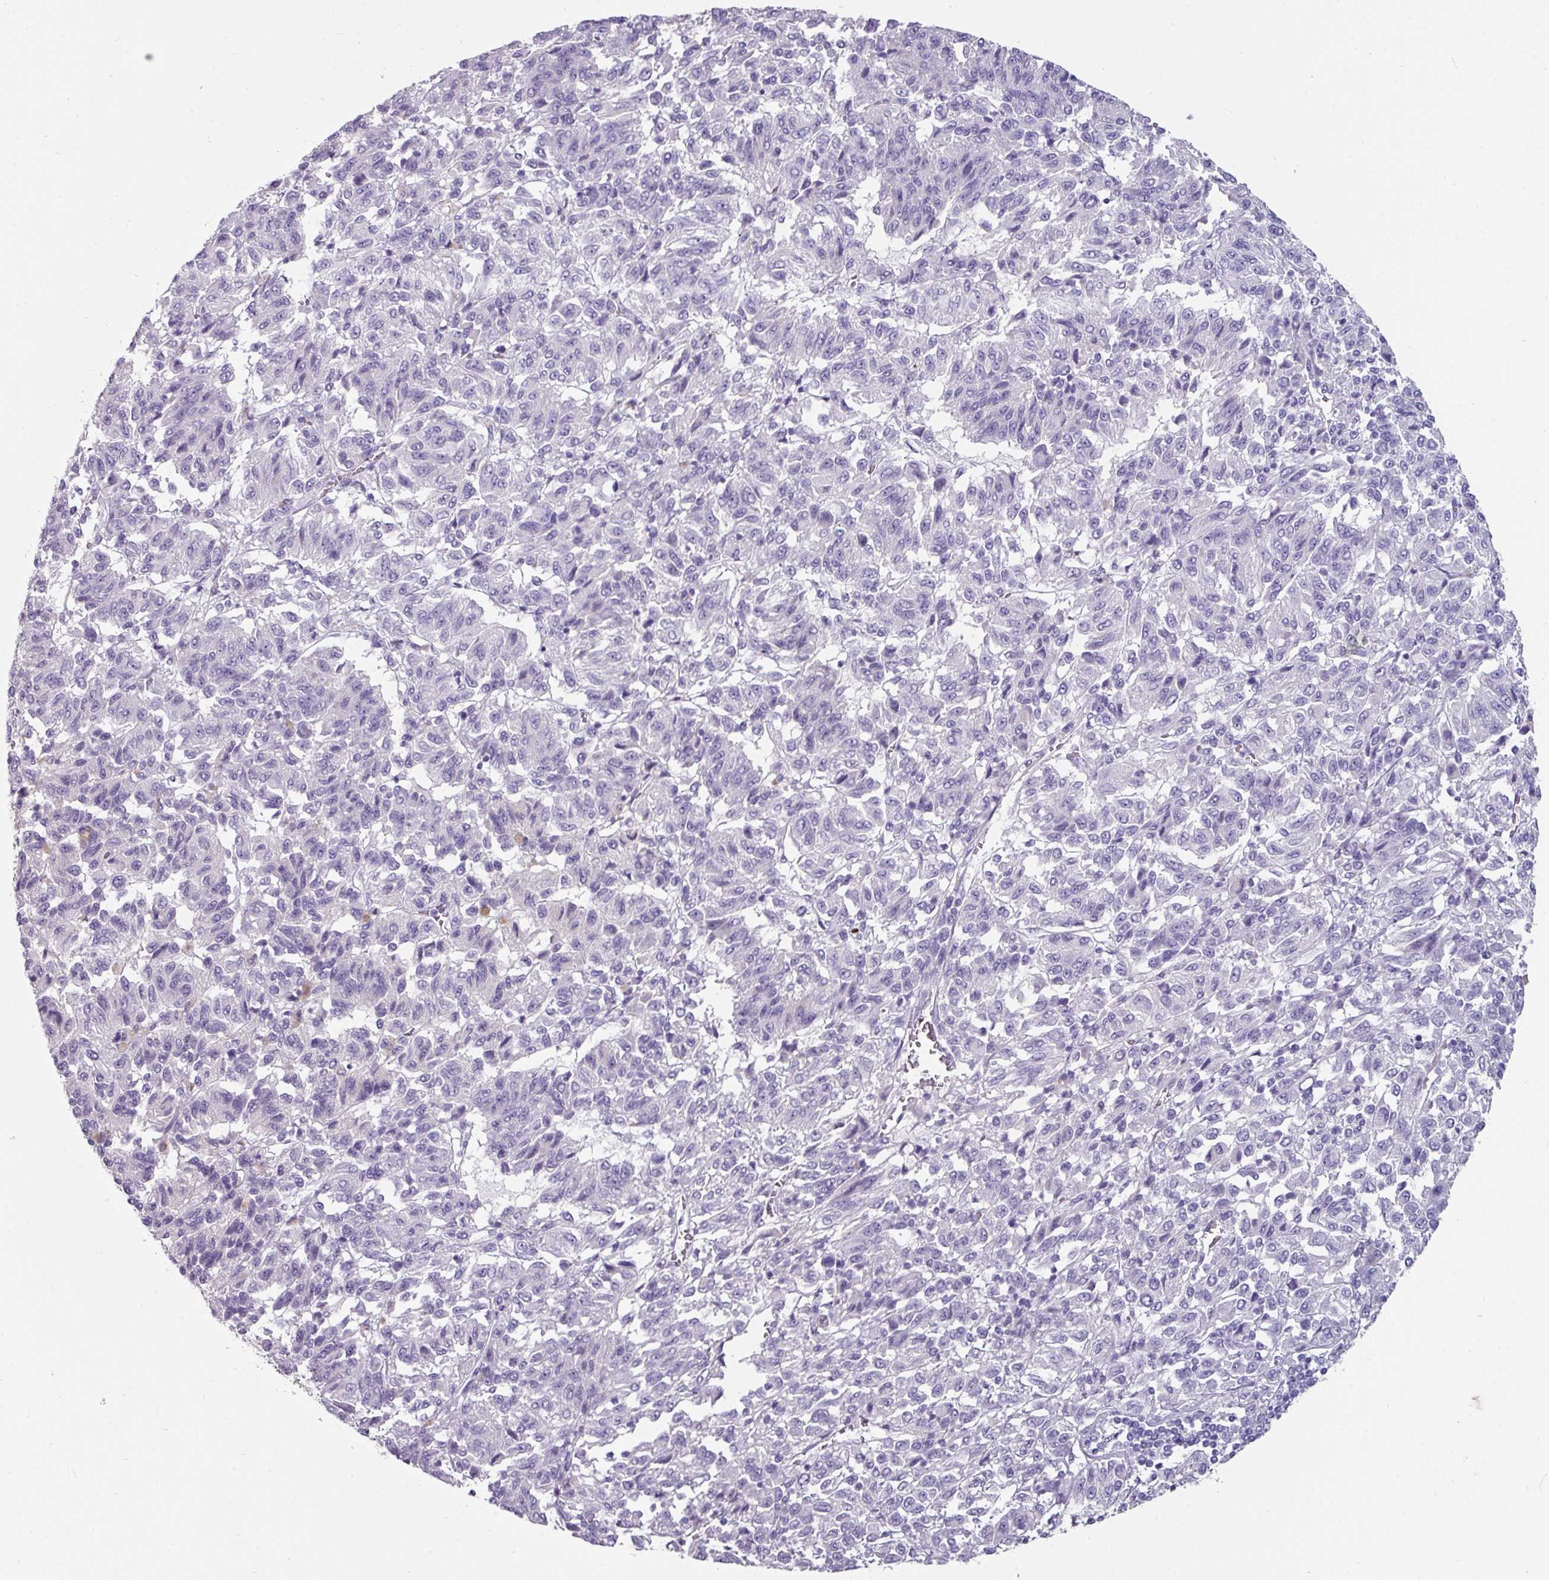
{"staining": {"intensity": "negative", "quantity": "none", "location": "none"}, "tissue": "melanoma", "cell_type": "Tumor cells", "image_type": "cancer", "snomed": [{"axis": "morphology", "description": "Malignant melanoma, Metastatic site"}, {"axis": "topography", "description": "Lung"}], "caption": "Melanoma was stained to show a protein in brown. There is no significant positivity in tumor cells.", "gene": "EYA3", "patient": {"sex": "male", "age": 64}}